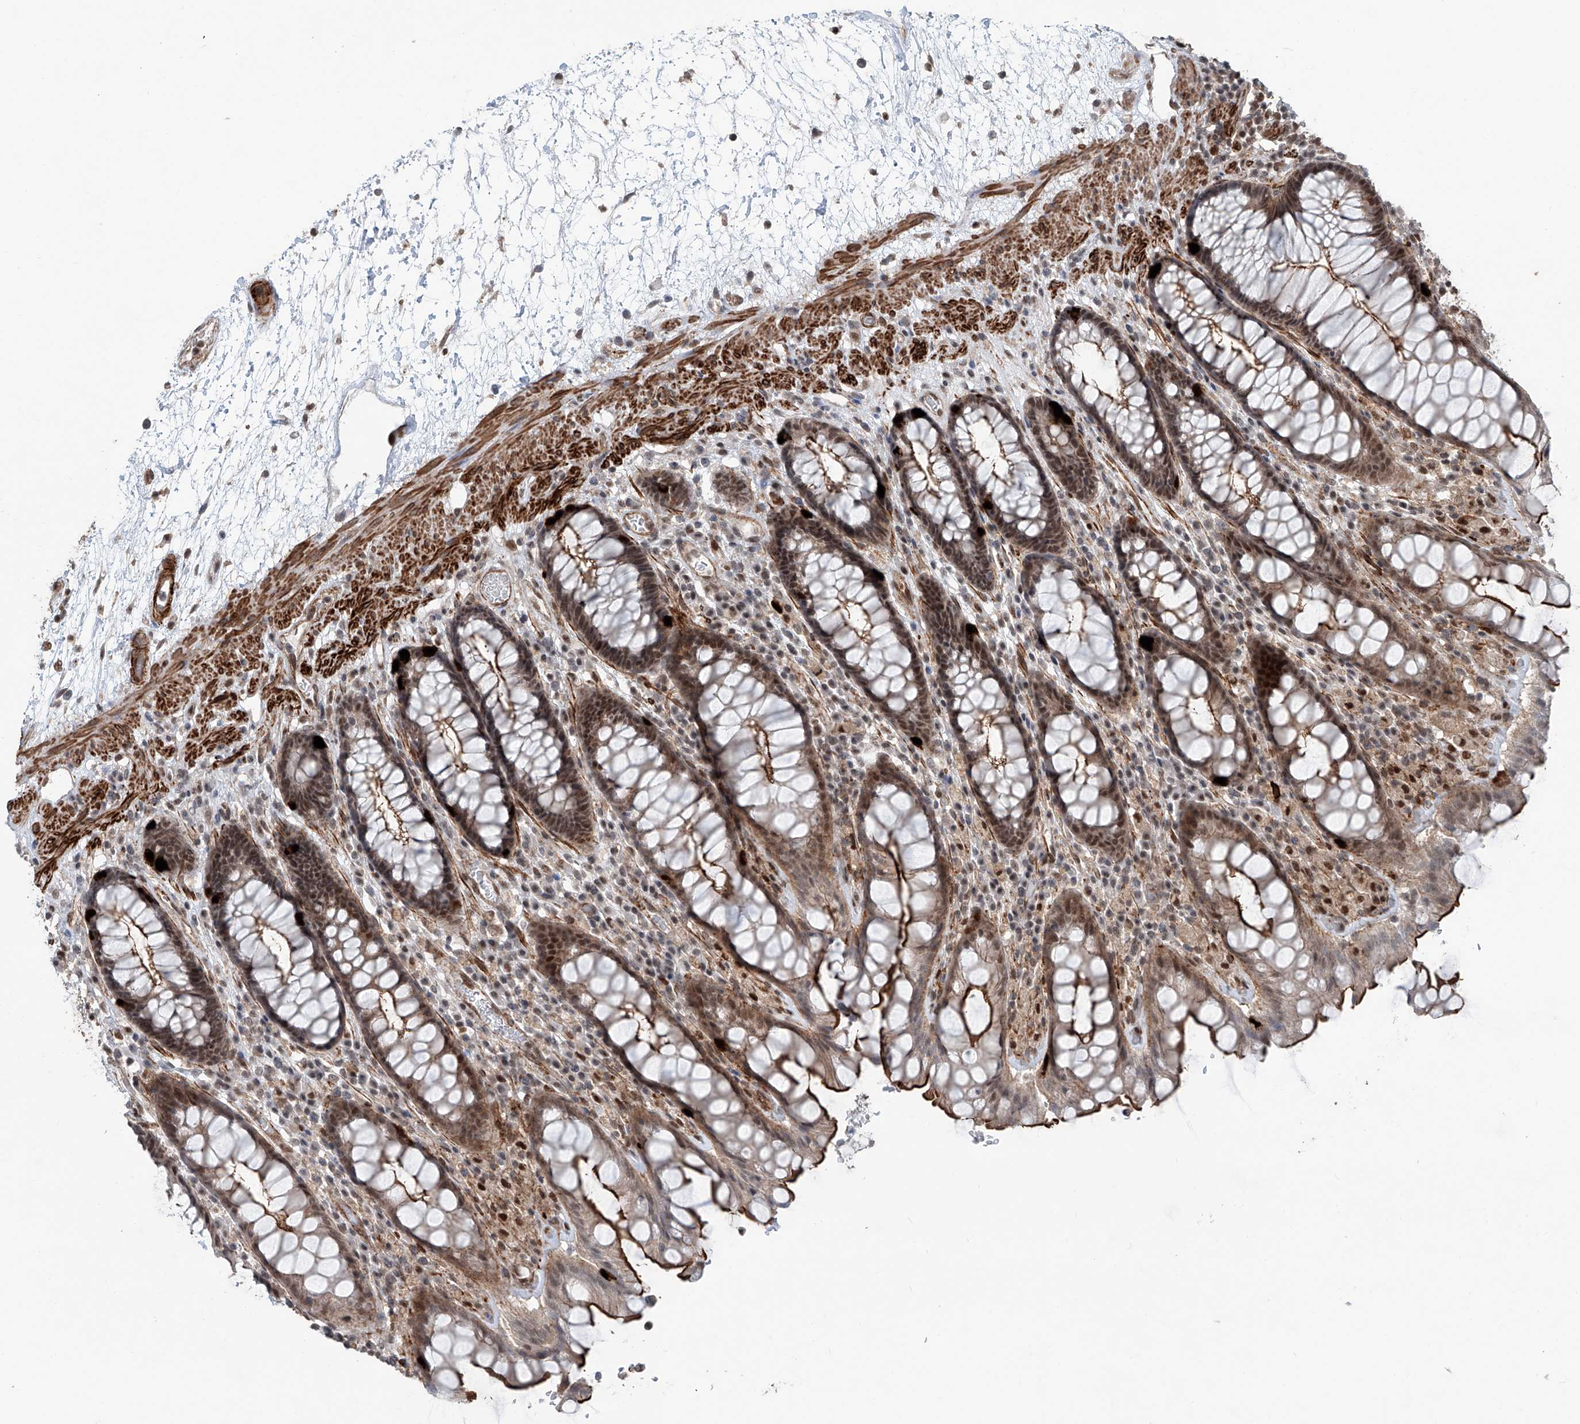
{"staining": {"intensity": "strong", "quantity": "25%-75%", "location": "cytoplasmic/membranous,nuclear"}, "tissue": "rectum", "cell_type": "Glandular cells", "image_type": "normal", "snomed": [{"axis": "morphology", "description": "Normal tissue, NOS"}, {"axis": "topography", "description": "Rectum"}], "caption": "Protein expression analysis of benign rectum displays strong cytoplasmic/membranous,nuclear positivity in approximately 25%-75% of glandular cells.", "gene": "SDE2", "patient": {"sex": "male", "age": 64}}